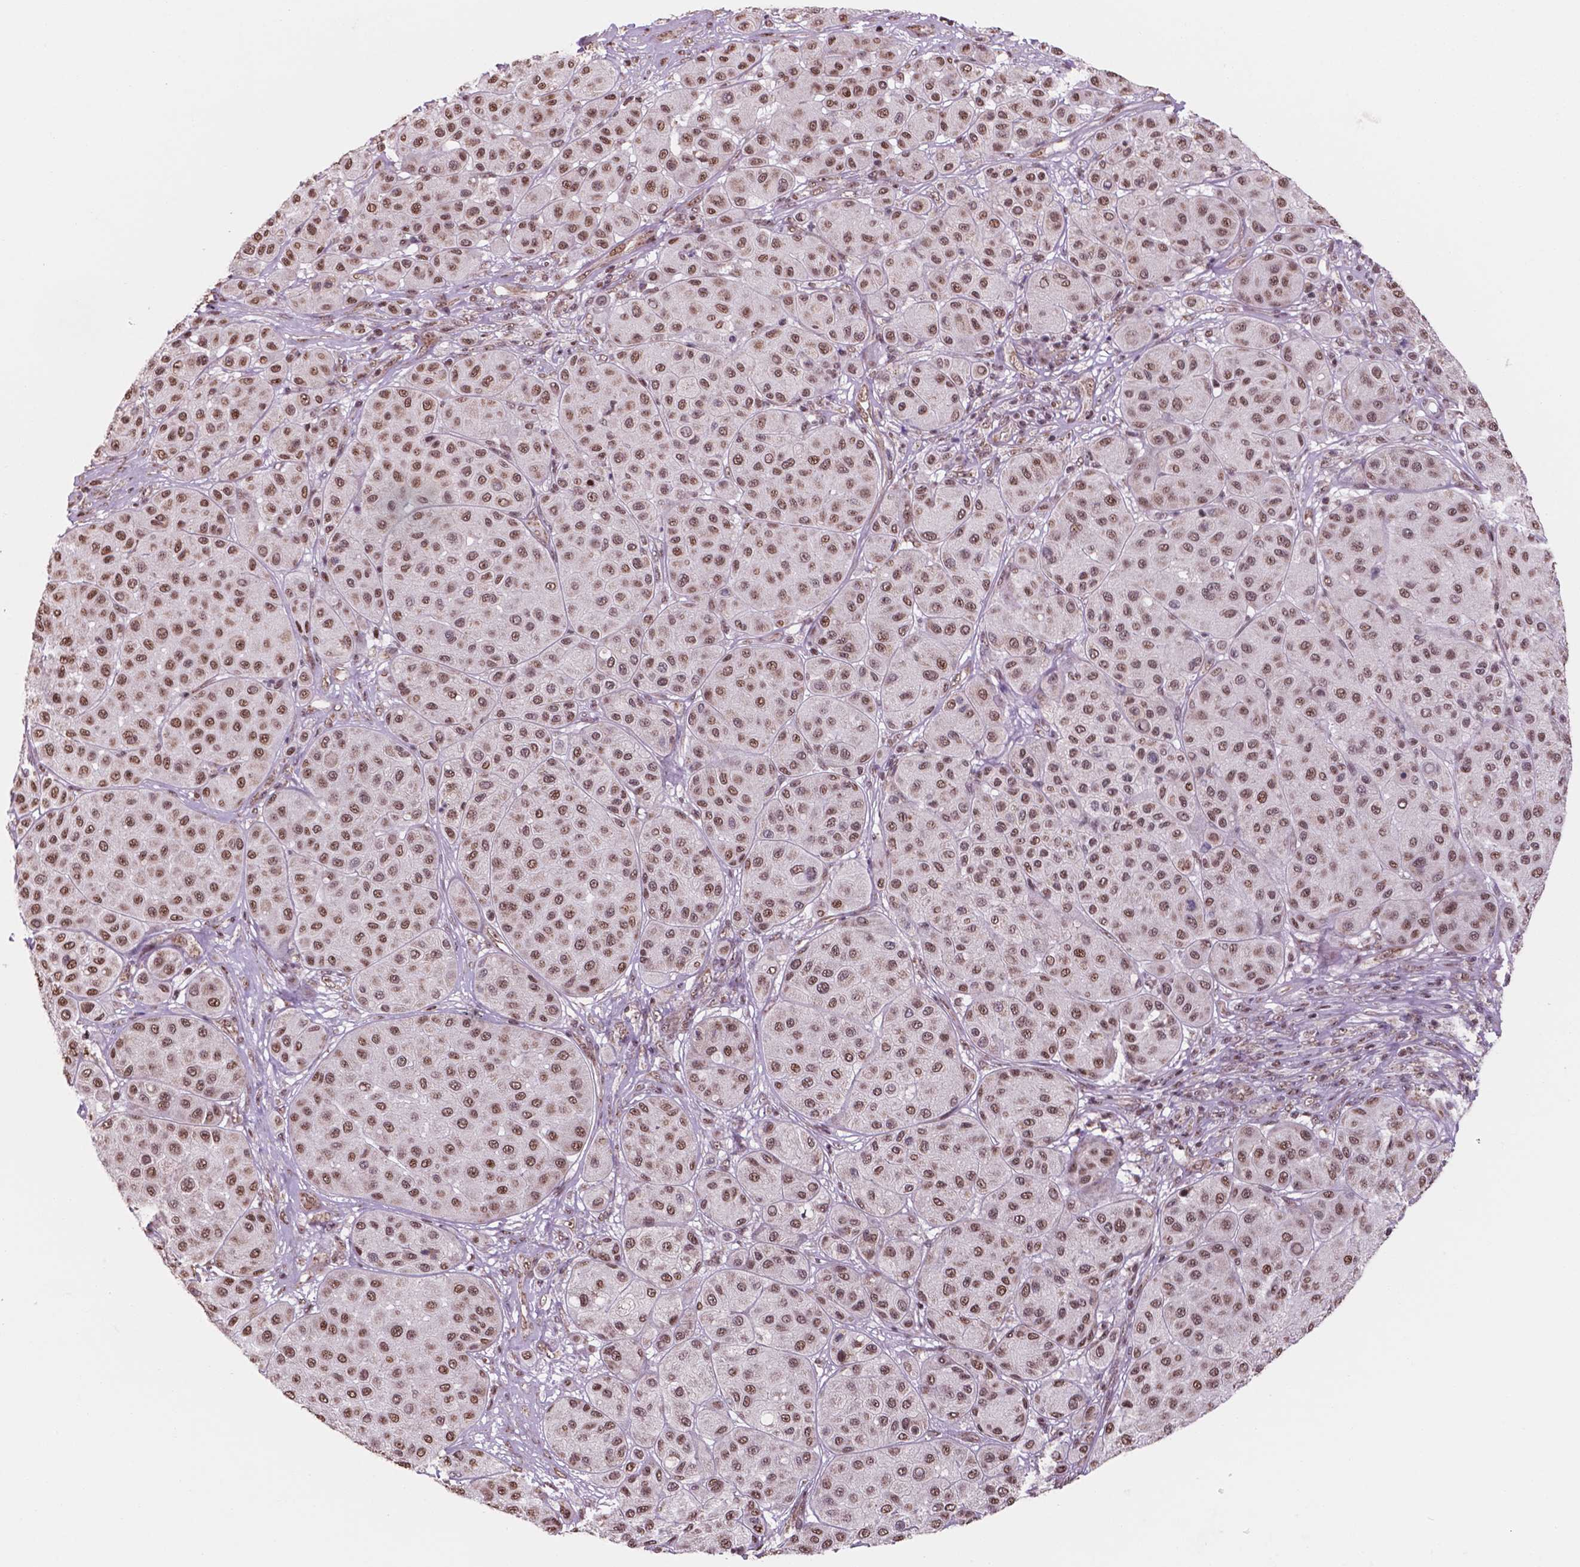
{"staining": {"intensity": "moderate", "quantity": ">75%", "location": "nuclear"}, "tissue": "melanoma", "cell_type": "Tumor cells", "image_type": "cancer", "snomed": [{"axis": "morphology", "description": "Malignant melanoma, Metastatic site"}, {"axis": "topography", "description": "Smooth muscle"}], "caption": "Melanoma tissue displays moderate nuclear staining in approximately >75% of tumor cells, visualized by immunohistochemistry. (DAB (3,3'-diaminobenzidine) IHC, brown staining for protein, blue staining for nuclei).", "gene": "NDUFA10", "patient": {"sex": "male", "age": 41}}